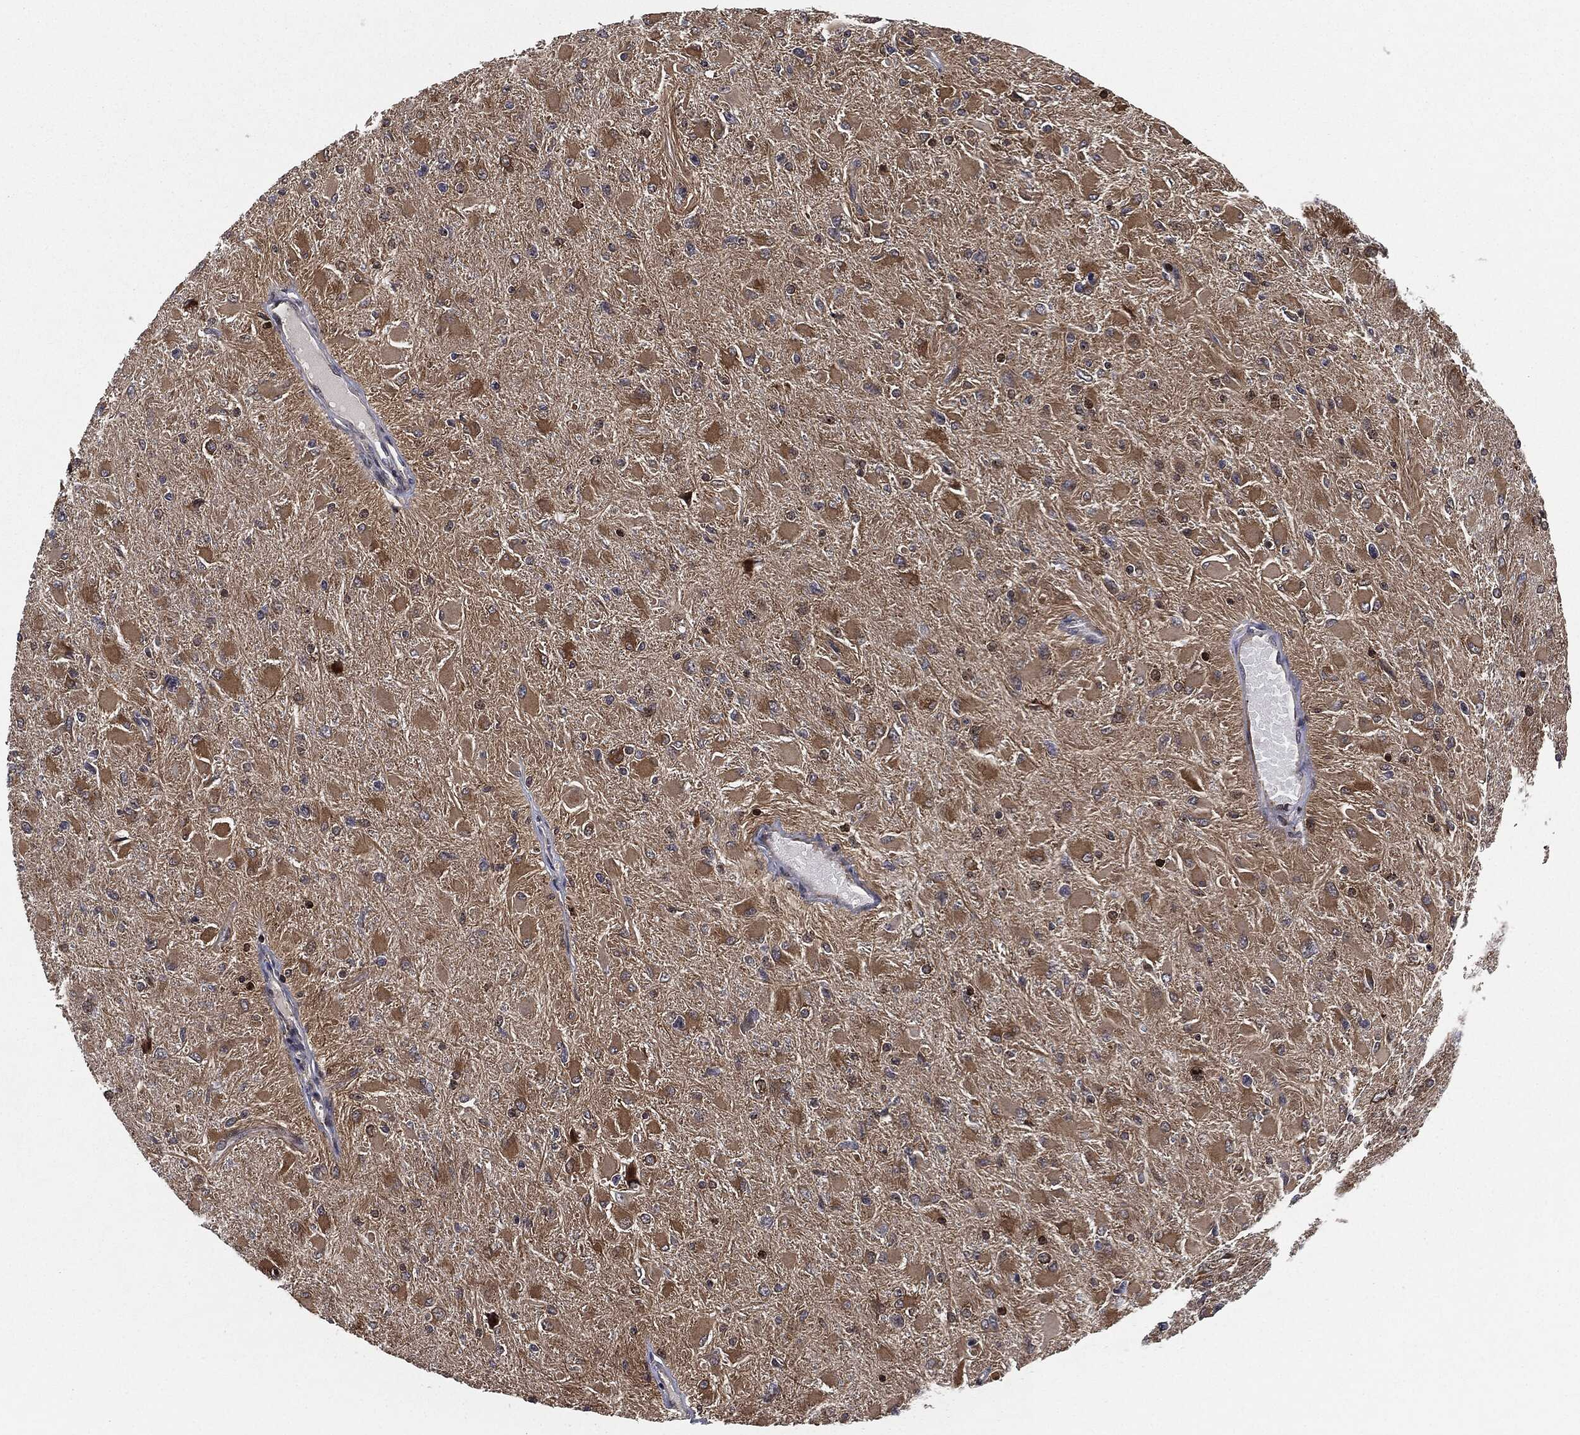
{"staining": {"intensity": "moderate", "quantity": ">75%", "location": "cytoplasmic/membranous"}, "tissue": "glioma", "cell_type": "Tumor cells", "image_type": "cancer", "snomed": [{"axis": "morphology", "description": "Glioma, malignant, High grade"}, {"axis": "topography", "description": "Cerebral cortex"}], "caption": "Brown immunohistochemical staining in human glioma shows moderate cytoplasmic/membranous expression in about >75% of tumor cells.", "gene": "UBR1", "patient": {"sex": "female", "age": 36}}